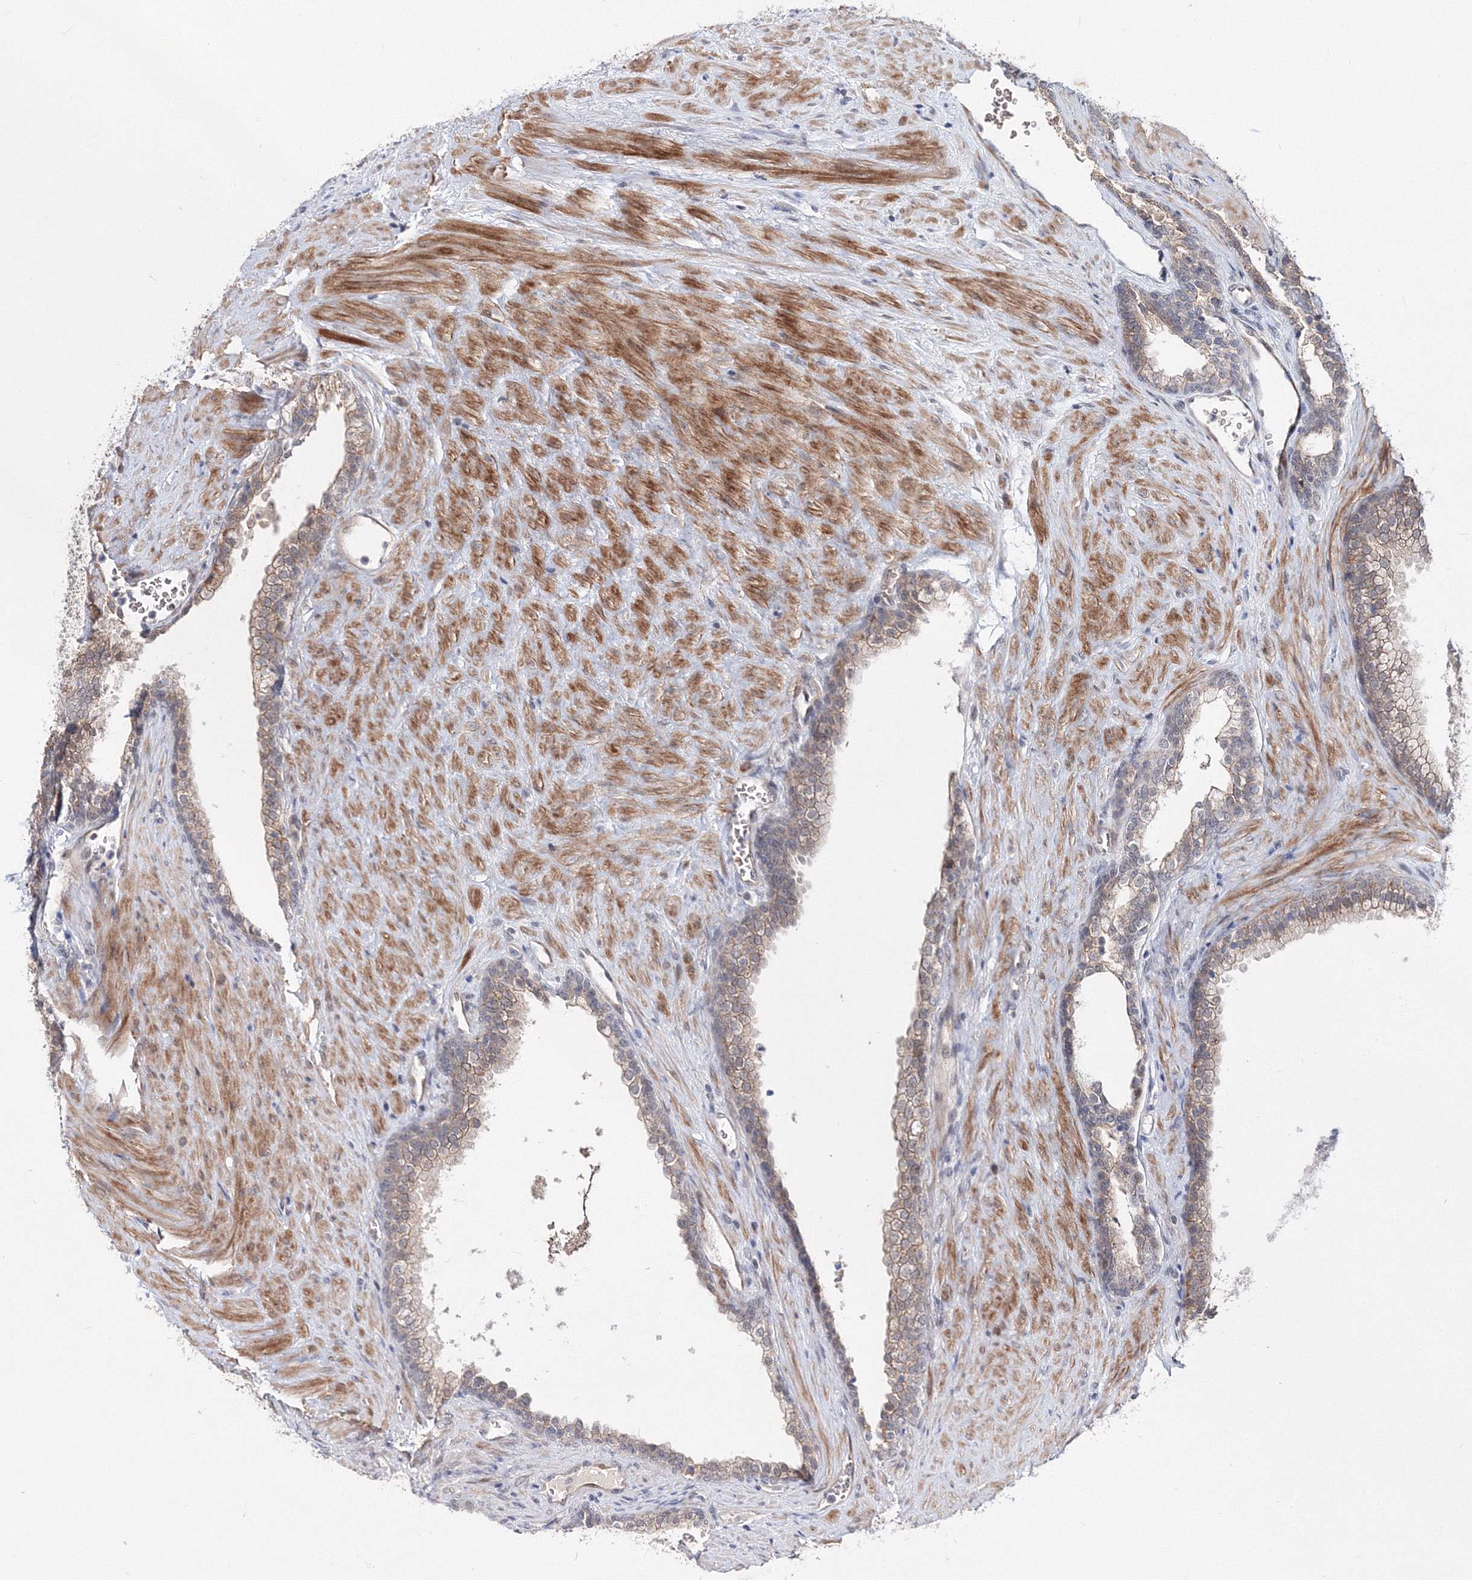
{"staining": {"intensity": "weak", "quantity": "25%-75%", "location": "cytoplasmic/membranous"}, "tissue": "prostate", "cell_type": "Glandular cells", "image_type": "normal", "snomed": [{"axis": "morphology", "description": "Normal tissue, NOS"}, {"axis": "topography", "description": "Prostate"}], "caption": "A micrograph of prostate stained for a protein displays weak cytoplasmic/membranous brown staining in glandular cells.", "gene": "C11orf52", "patient": {"sex": "male", "age": 76}}